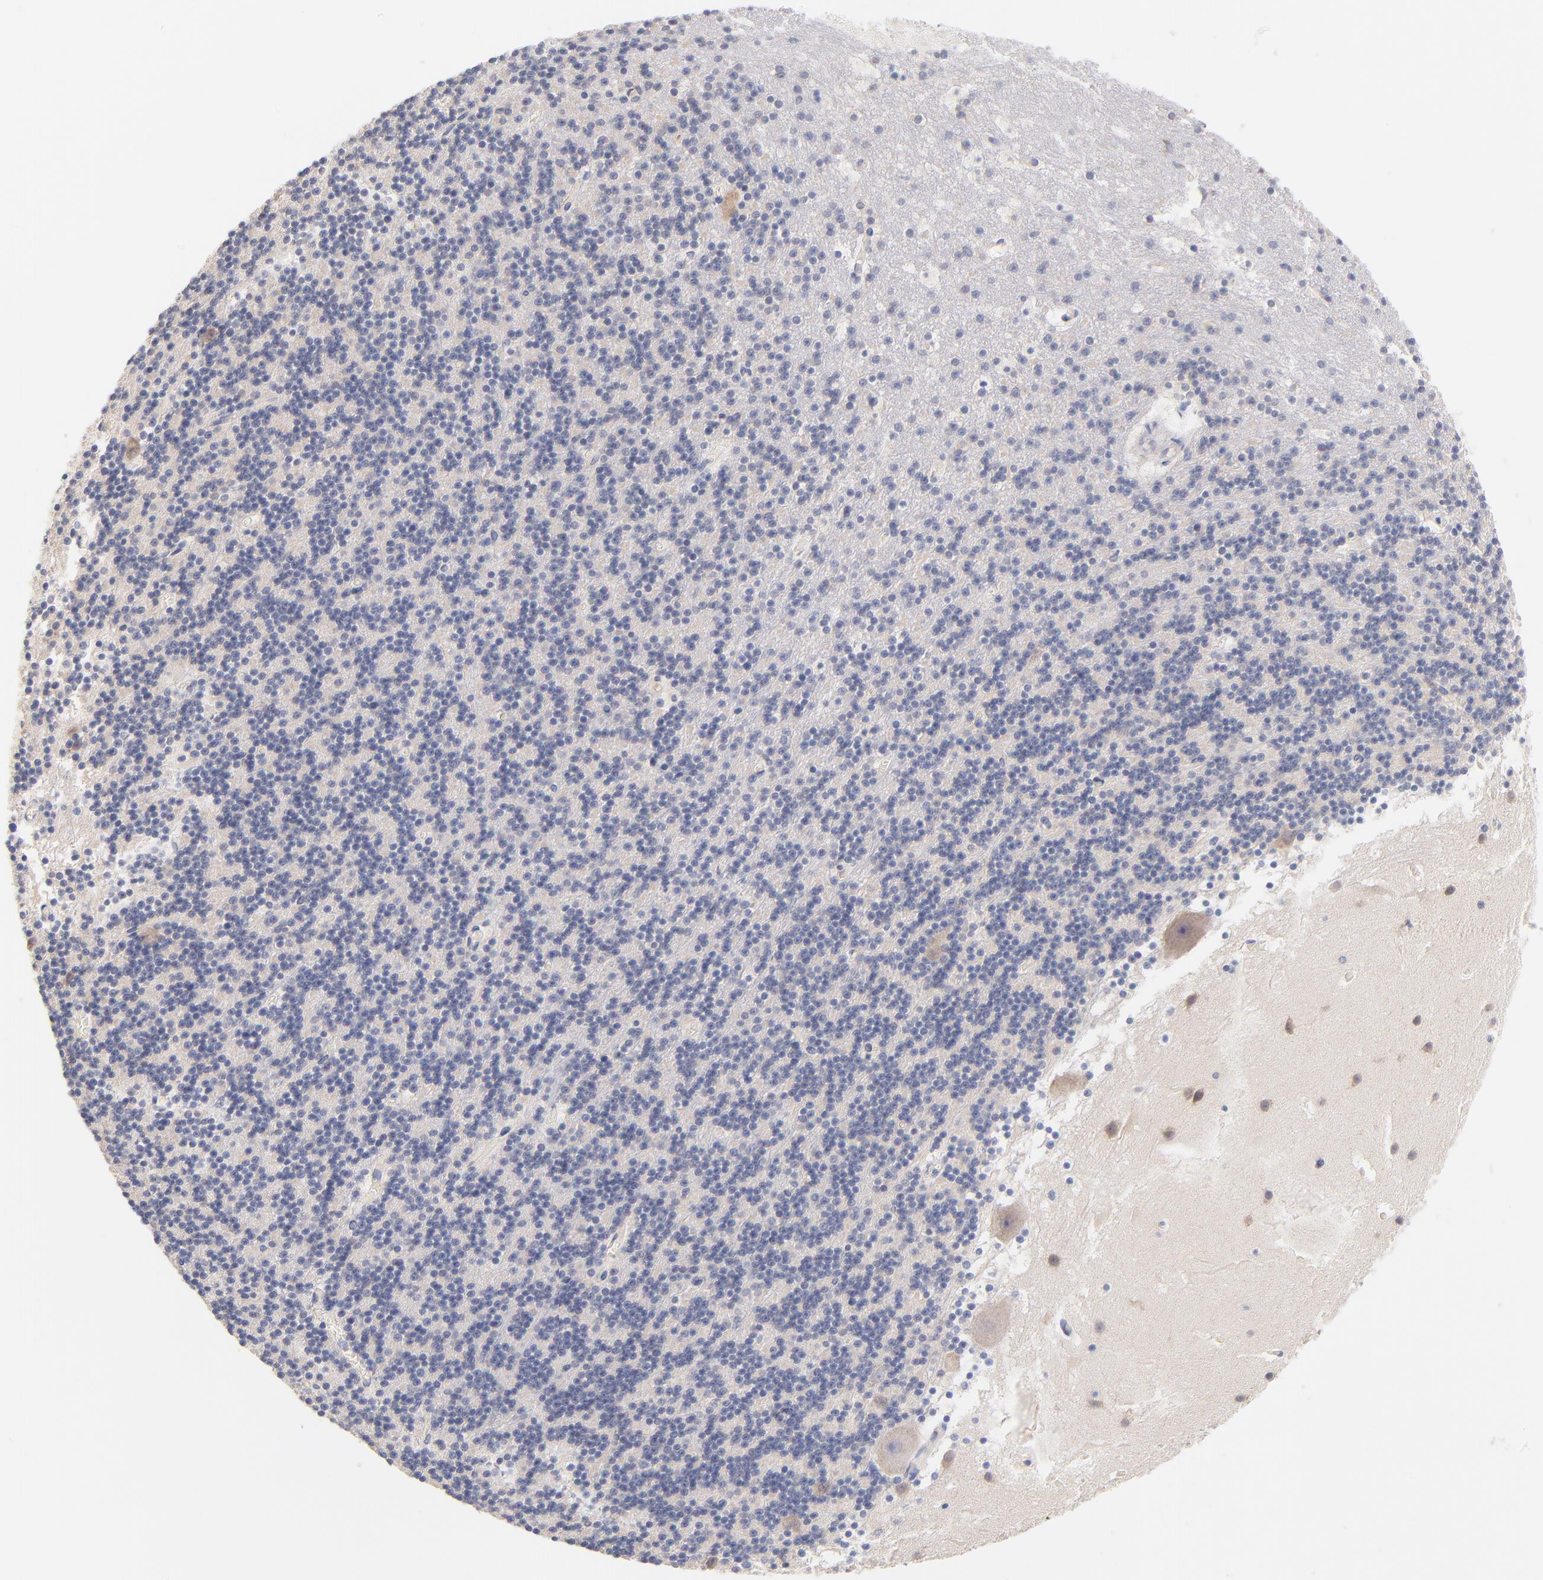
{"staining": {"intensity": "negative", "quantity": "none", "location": "none"}, "tissue": "cerebellum", "cell_type": "Cells in granular layer", "image_type": "normal", "snomed": [{"axis": "morphology", "description": "Normal tissue, NOS"}, {"axis": "topography", "description": "Cerebellum"}], "caption": "Immunohistochemistry (IHC) micrograph of normal human cerebellum stained for a protein (brown), which exhibits no expression in cells in granular layer.", "gene": "TNFRSF13C", "patient": {"sex": "male", "age": 45}}